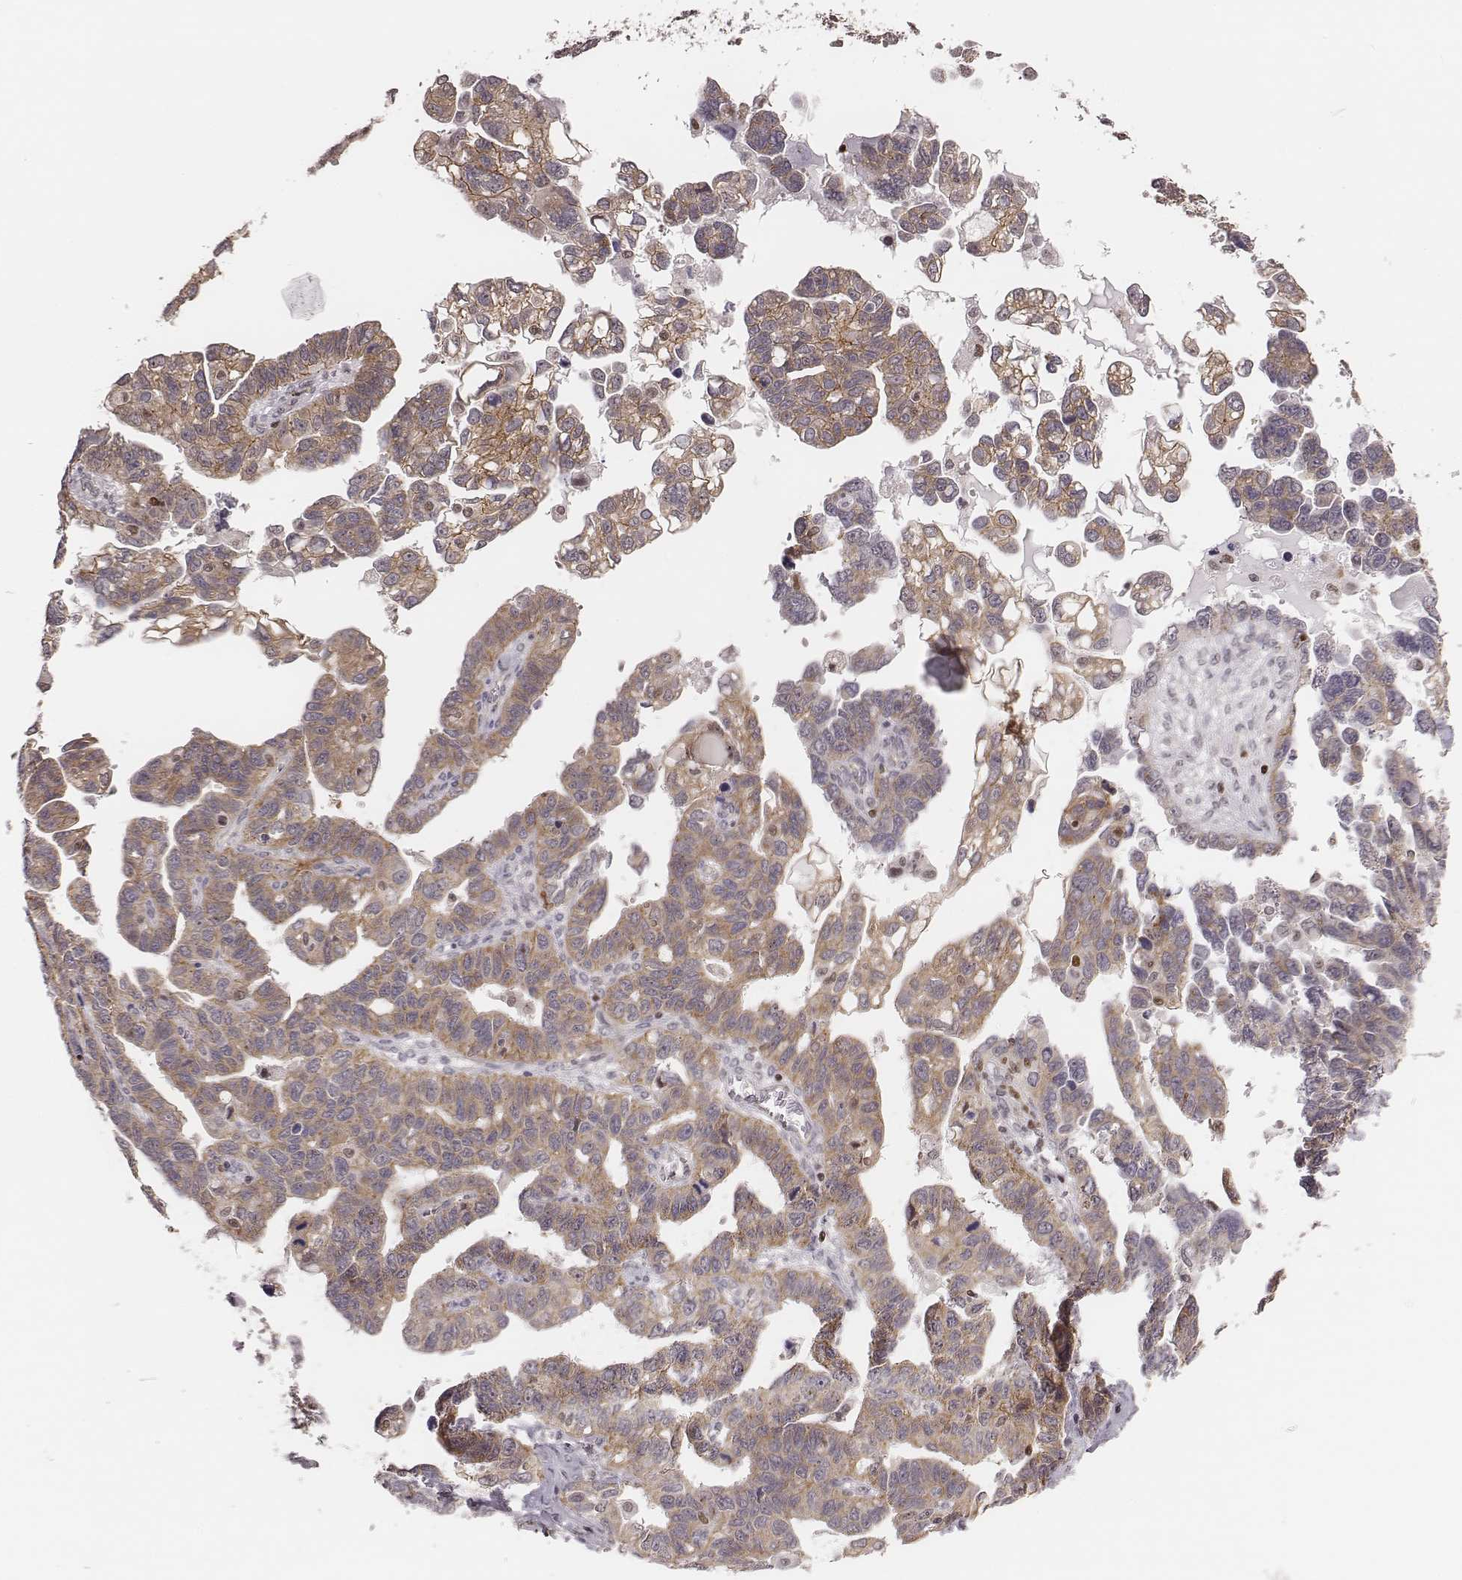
{"staining": {"intensity": "weak", "quantity": ">75%", "location": "cytoplasmic/membranous"}, "tissue": "ovarian cancer", "cell_type": "Tumor cells", "image_type": "cancer", "snomed": [{"axis": "morphology", "description": "Cystadenocarcinoma, serous, NOS"}, {"axis": "topography", "description": "Ovary"}], "caption": "A micrograph of human ovarian serous cystadenocarcinoma stained for a protein displays weak cytoplasmic/membranous brown staining in tumor cells. (DAB IHC with brightfield microscopy, high magnification).", "gene": "WDR59", "patient": {"sex": "female", "age": 69}}